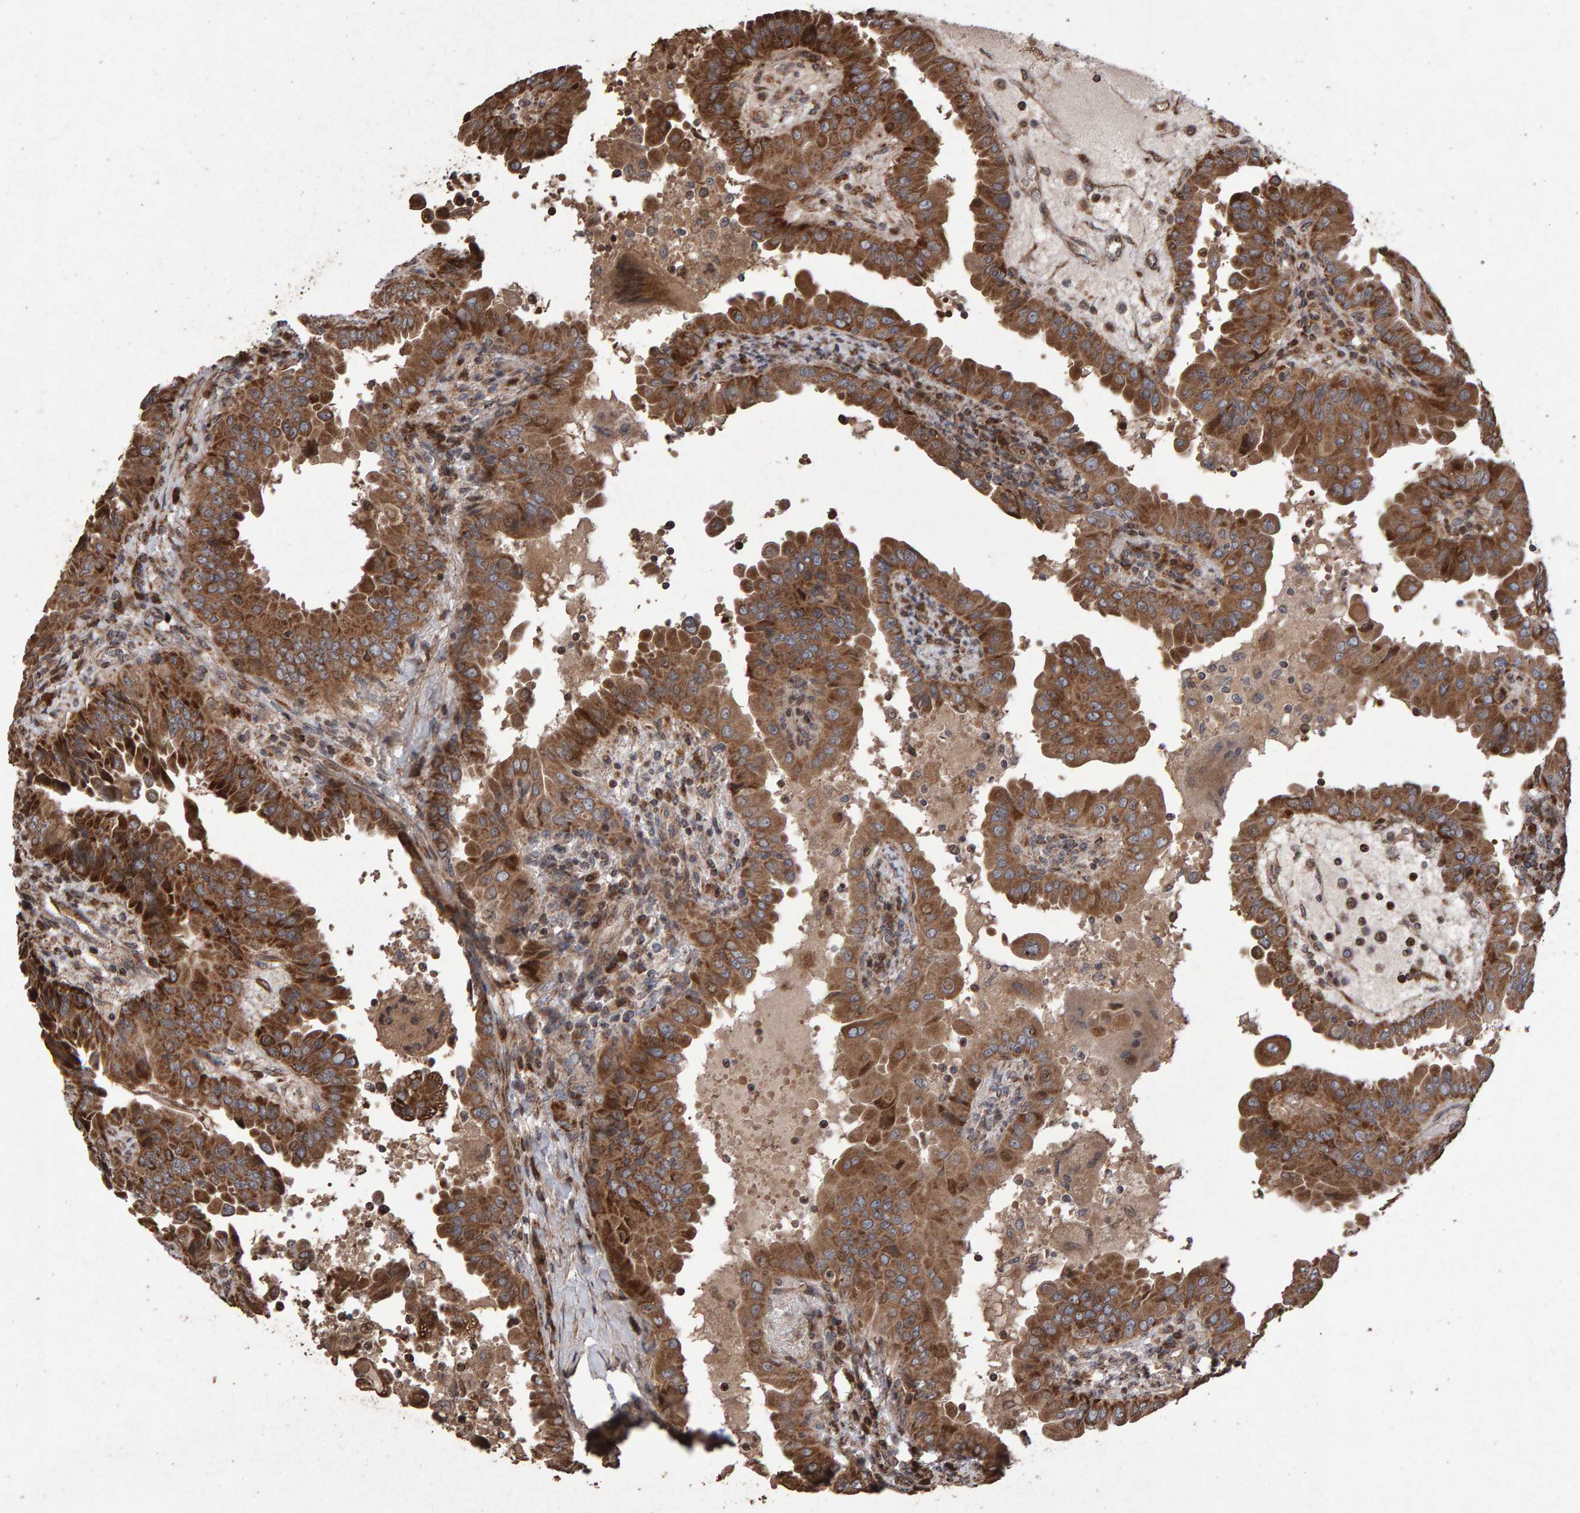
{"staining": {"intensity": "moderate", "quantity": ">75%", "location": "cytoplasmic/membranous"}, "tissue": "thyroid cancer", "cell_type": "Tumor cells", "image_type": "cancer", "snomed": [{"axis": "morphology", "description": "Papillary adenocarcinoma, NOS"}, {"axis": "topography", "description": "Thyroid gland"}], "caption": "This micrograph exhibits IHC staining of human papillary adenocarcinoma (thyroid), with medium moderate cytoplasmic/membranous staining in approximately >75% of tumor cells.", "gene": "OSBP2", "patient": {"sex": "male", "age": 33}}